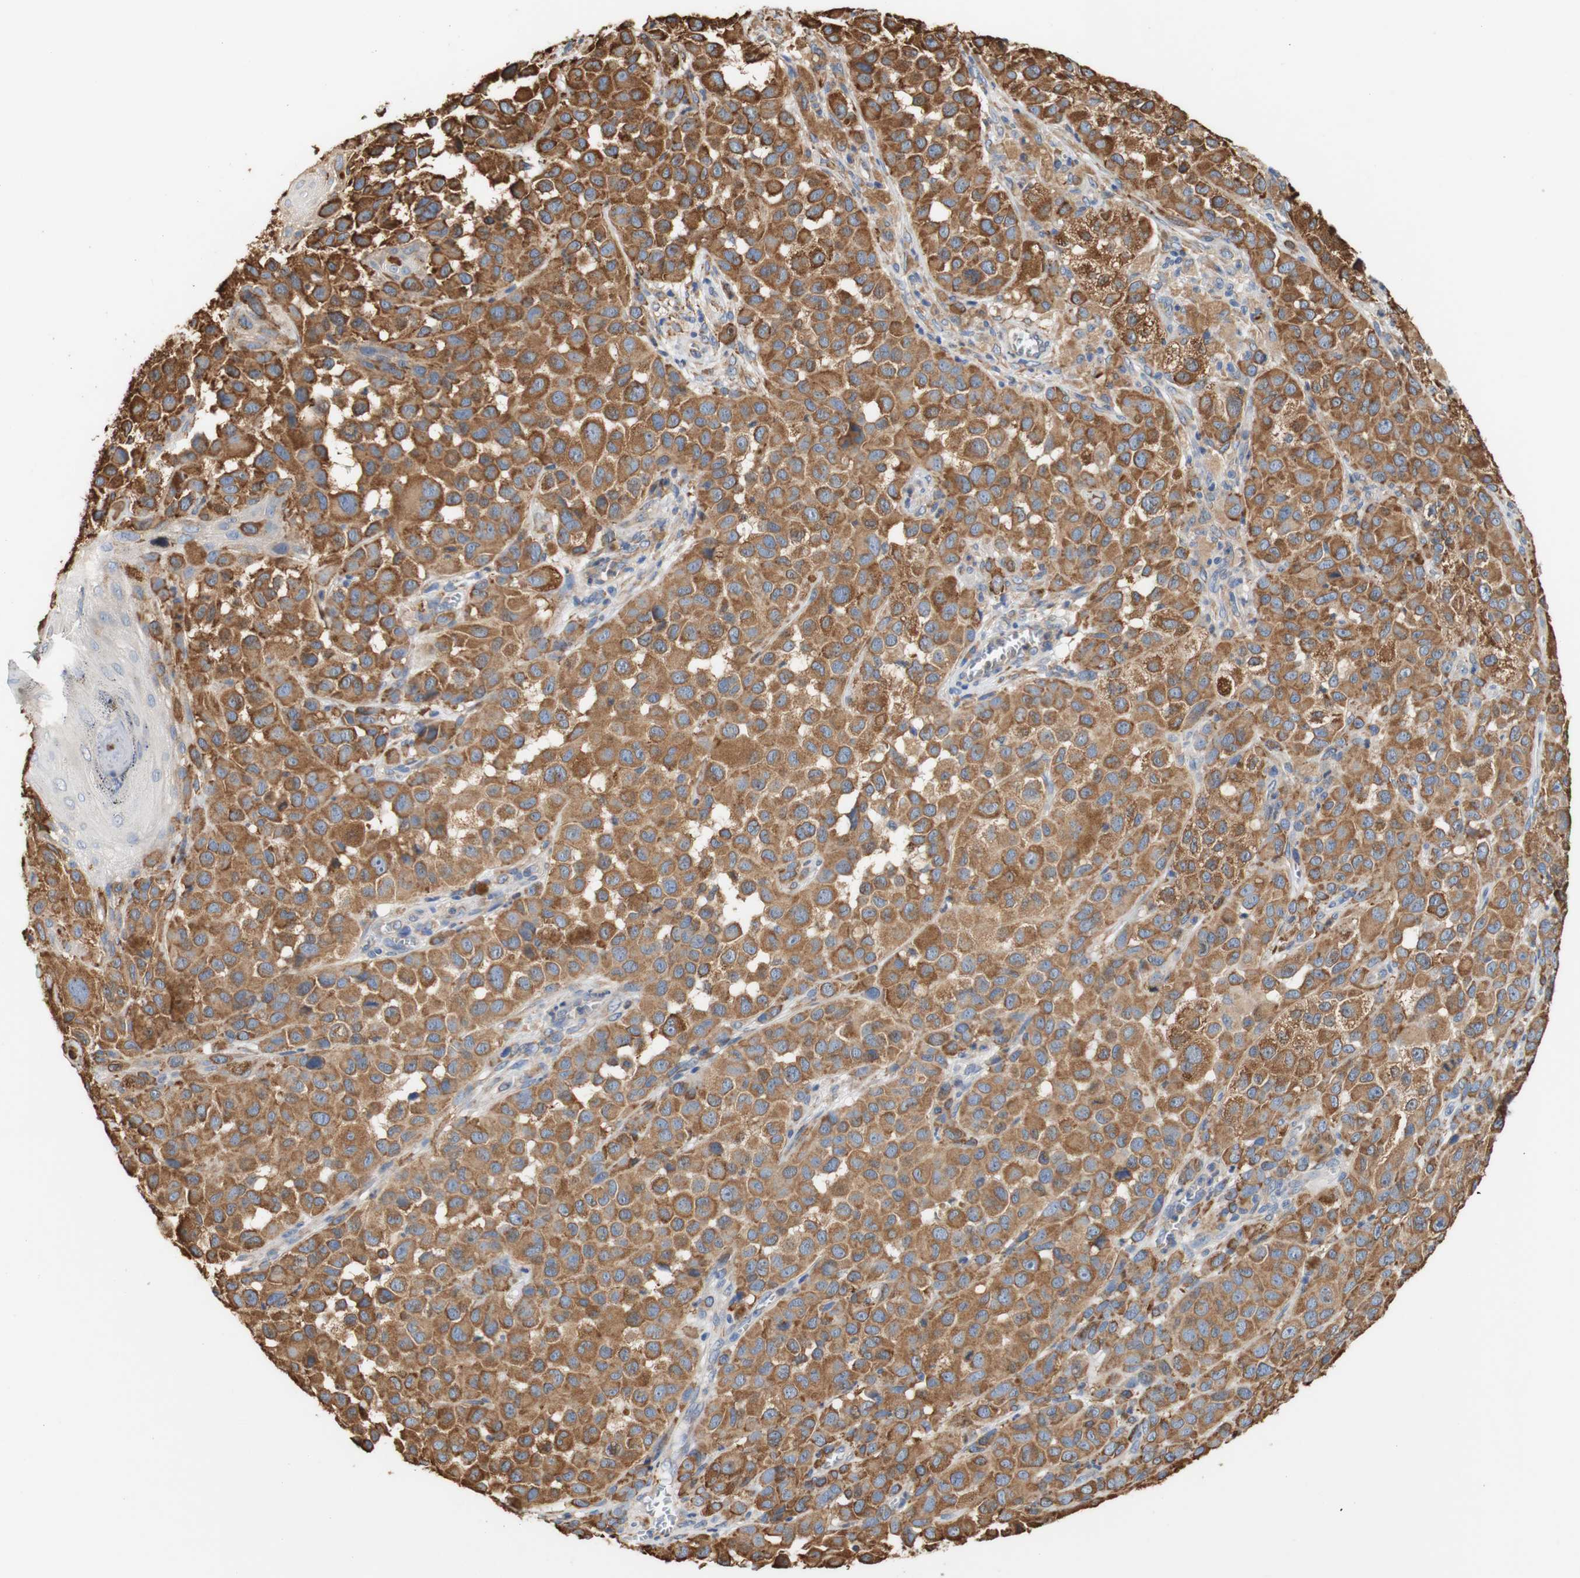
{"staining": {"intensity": "moderate", "quantity": ">75%", "location": "cytoplasmic/membranous"}, "tissue": "melanoma", "cell_type": "Tumor cells", "image_type": "cancer", "snomed": [{"axis": "morphology", "description": "Malignant melanoma, NOS"}, {"axis": "topography", "description": "Skin"}], "caption": "This is a histology image of immunohistochemistry (IHC) staining of melanoma, which shows moderate staining in the cytoplasmic/membranous of tumor cells.", "gene": "EIF2AK4", "patient": {"sex": "male", "age": 96}}